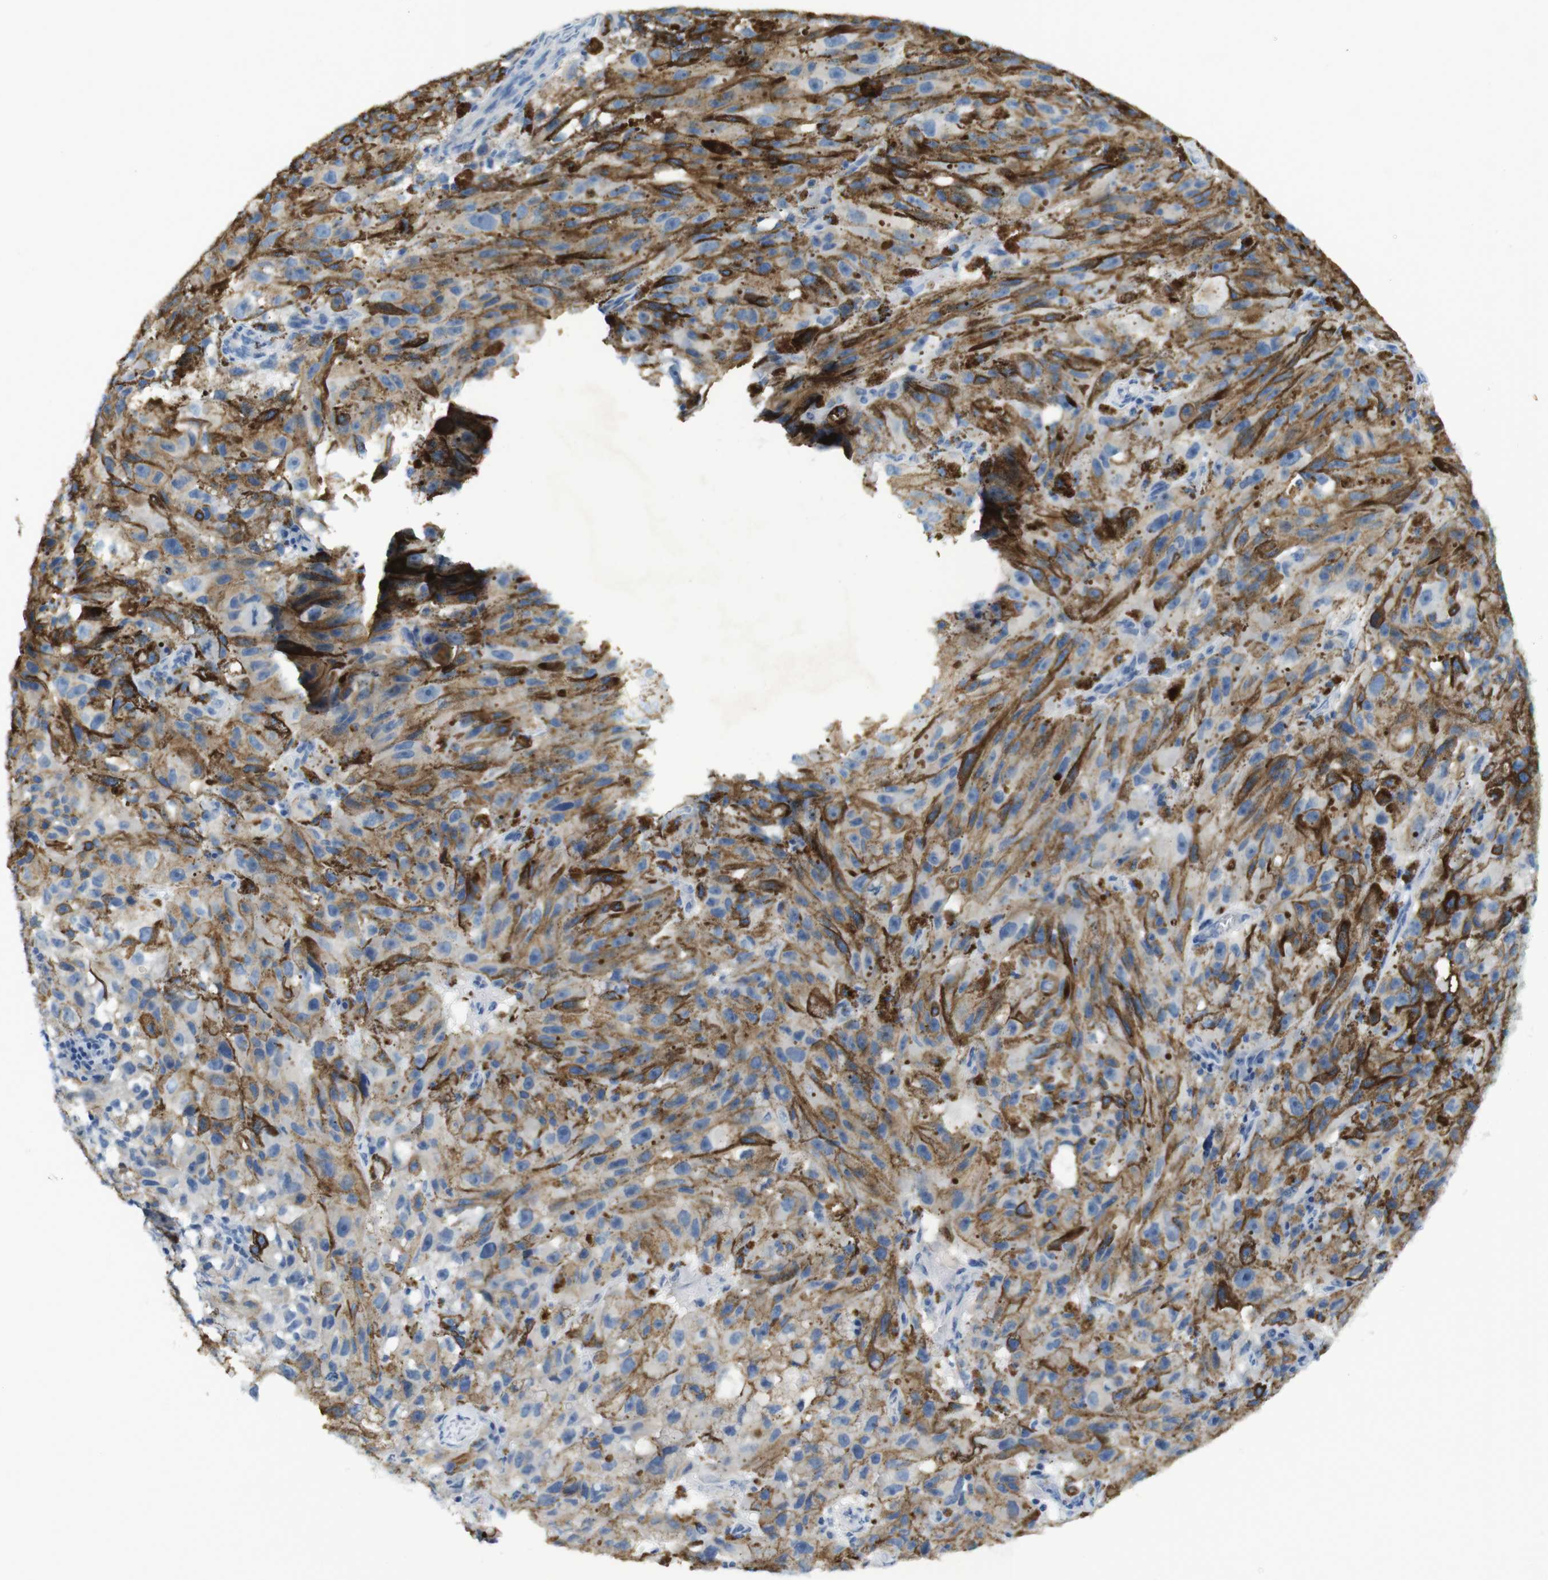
{"staining": {"intensity": "negative", "quantity": "none", "location": "none"}, "tissue": "melanoma", "cell_type": "Tumor cells", "image_type": "cancer", "snomed": [{"axis": "morphology", "description": "Malignant melanoma, NOS"}, {"axis": "topography", "description": "Skin"}], "caption": "There is no significant positivity in tumor cells of malignant melanoma.", "gene": "LRRK2", "patient": {"sex": "female", "age": 104}}